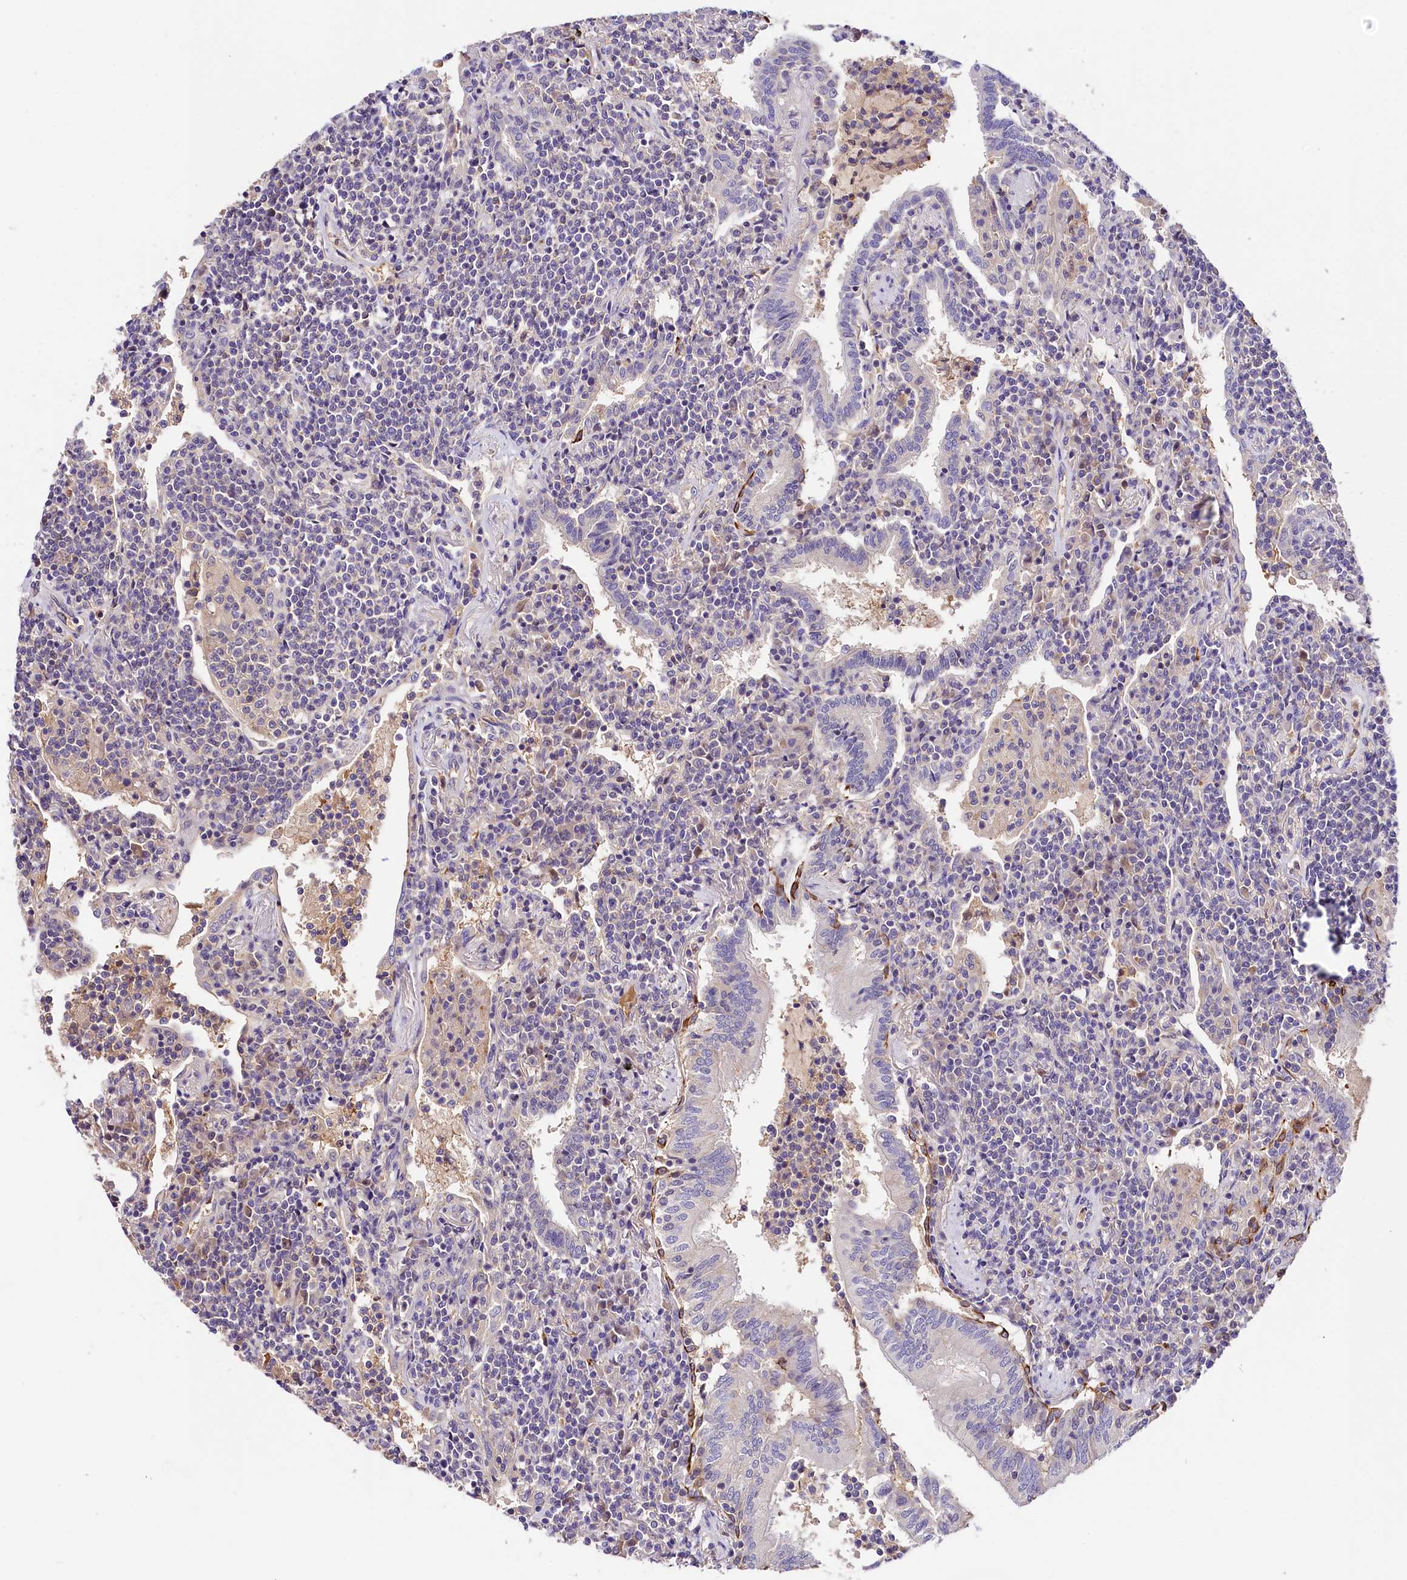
{"staining": {"intensity": "negative", "quantity": "none", "location": "none"}, "tissue": "lymphoma", "cell_type": "Tumor cells", "image_type": "cancer", "snomed": [{"axis": "morphology", "description": "Malignant lymphoma, non-Hodgkin's type, Low grade"}, {"axis": "topography", "description": "Lung"}], "caption": "Micrograph shows no significant protein positivity in tumor cells of lymphoma.", "gene": "ARMC6", "patient": {"sex": "female", "age": 71}}